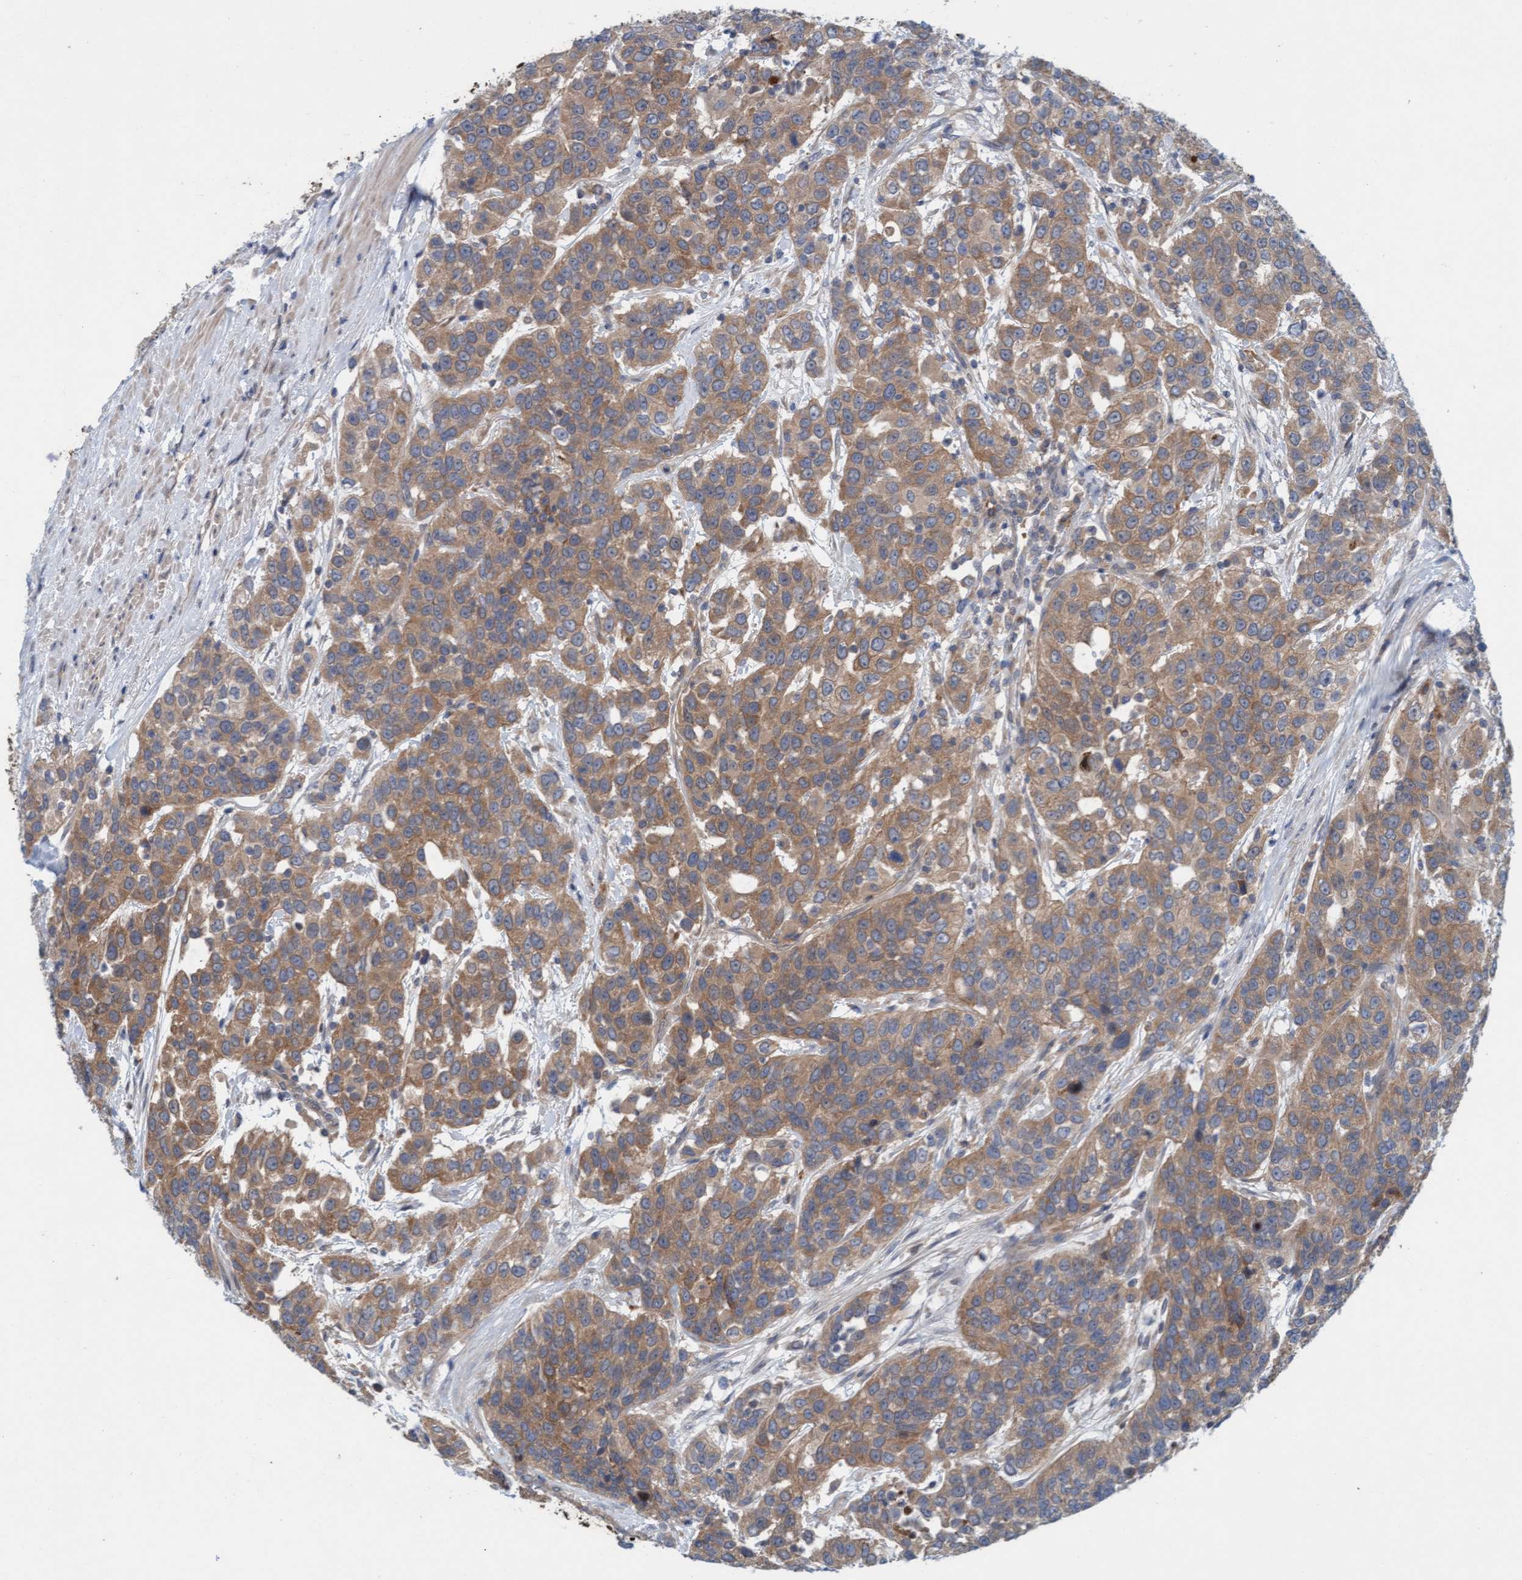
{"staining": {"intensity": "moderate", "quantity": ">75%", "location": "cytoplasmic/membranous"}, "tissue": "urothelial cancer", "cell_type": "Tumor cells", "image_type": "cancer", "snomed": [{"axis": "morphology", "description": "Urothelial carcinoma, High grade"}, {"axis": "topography", "description": "Urinary bladder"}], "caption": "High-grade urothelial carcinoma stained with a brown dye exhibits moderate cytoplasmic/membranous positive staining in approximately >75% of tumor cells.", "gene": "KLHL25", "patient": {"sex": "female", "age": 80}}